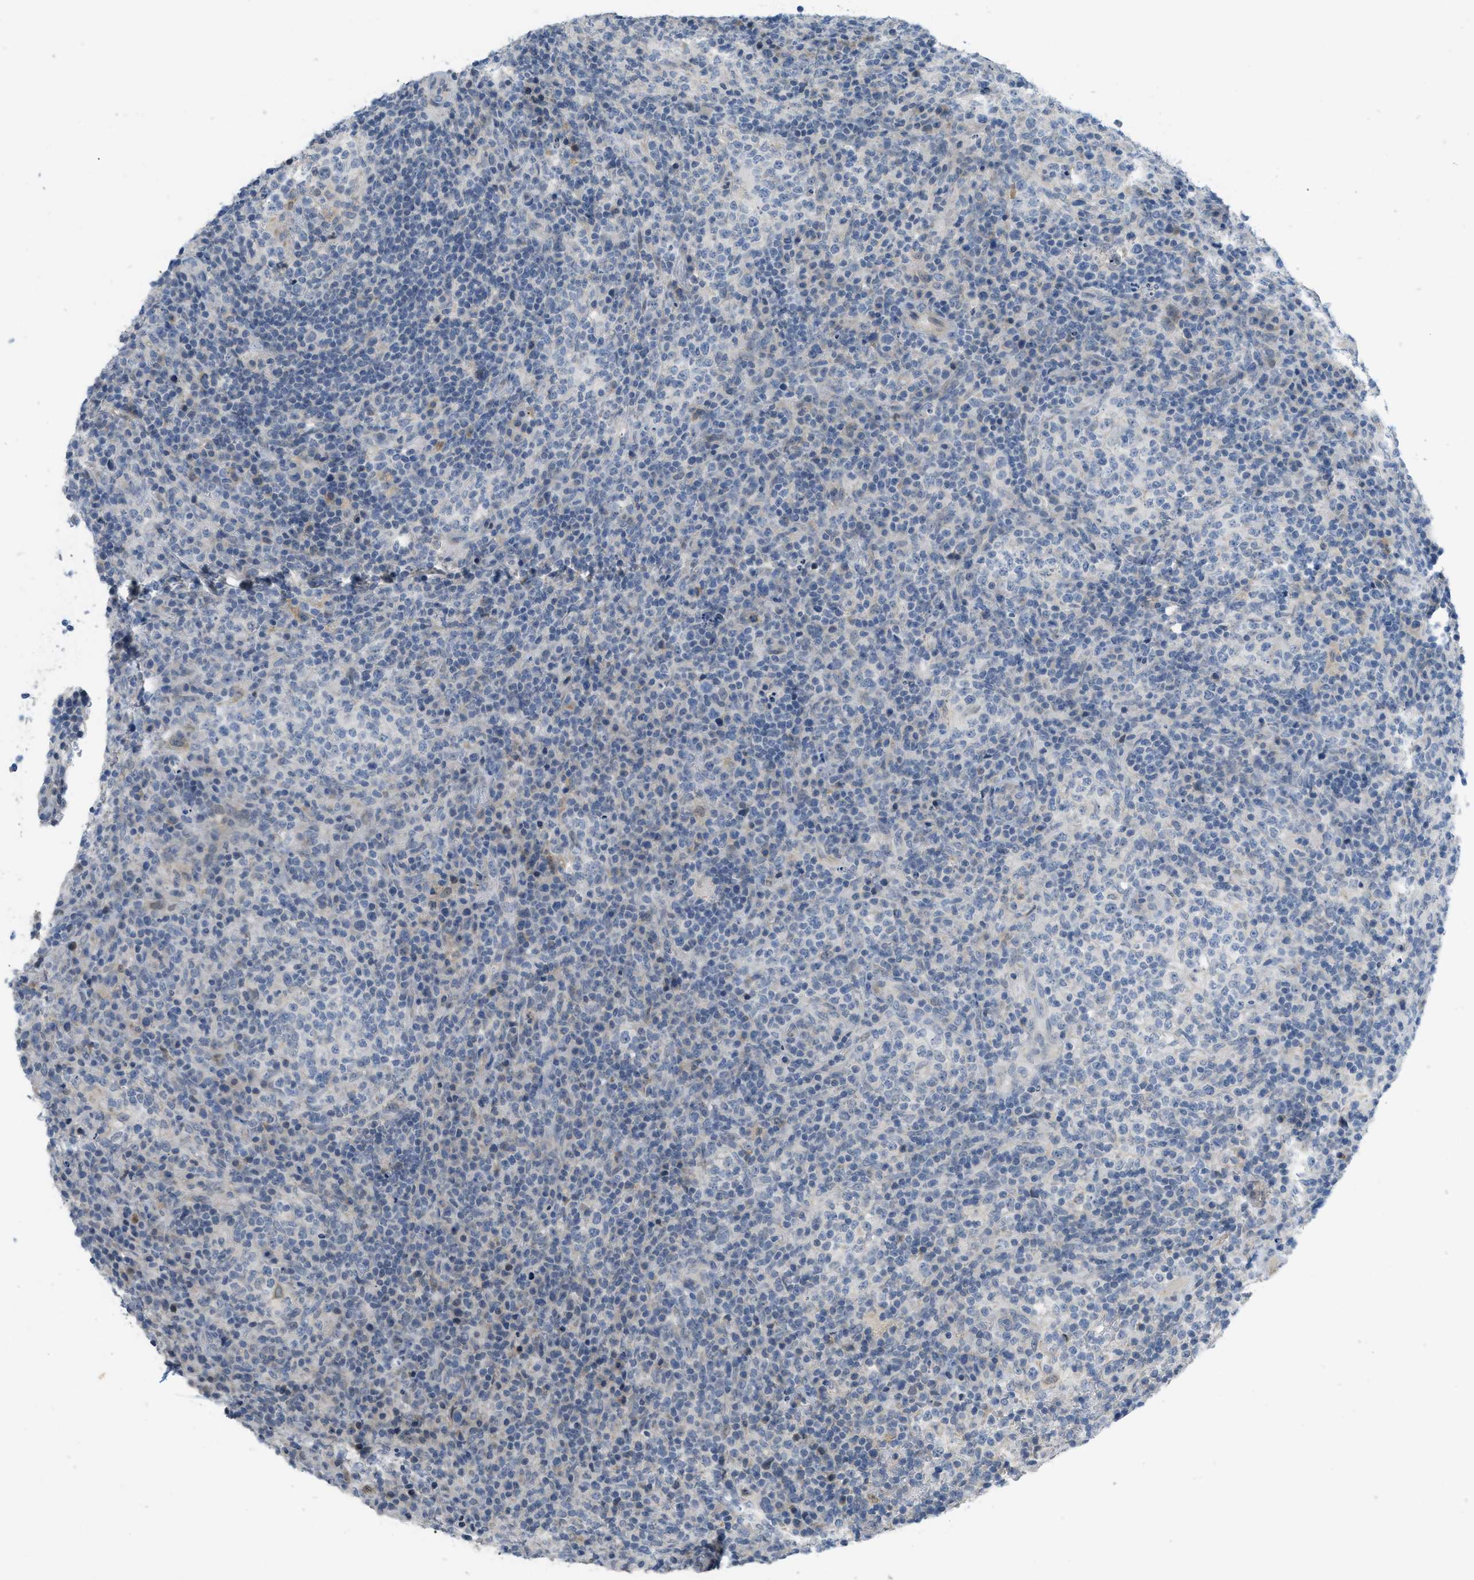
{"staining": {"intensity": "weak", "quantity": "<25%", "location": "cytoplasmic/membranous,nuclear"}, "tissue": "lymphoma", "cell_type": "Tumor cells", "image_type": "cancer", "snomed": [{"axis": "morphology", "description": "Malignant lymphoma, non-Hodgkin's type, High grade"}, {"axis": "topography", "description": "Lymph node"}], "caption": "Tumor cells show no significant protein positivity in lymphoma.", "gene": "TXNDC2", "patient": {"sex": "female", "age": 76}}